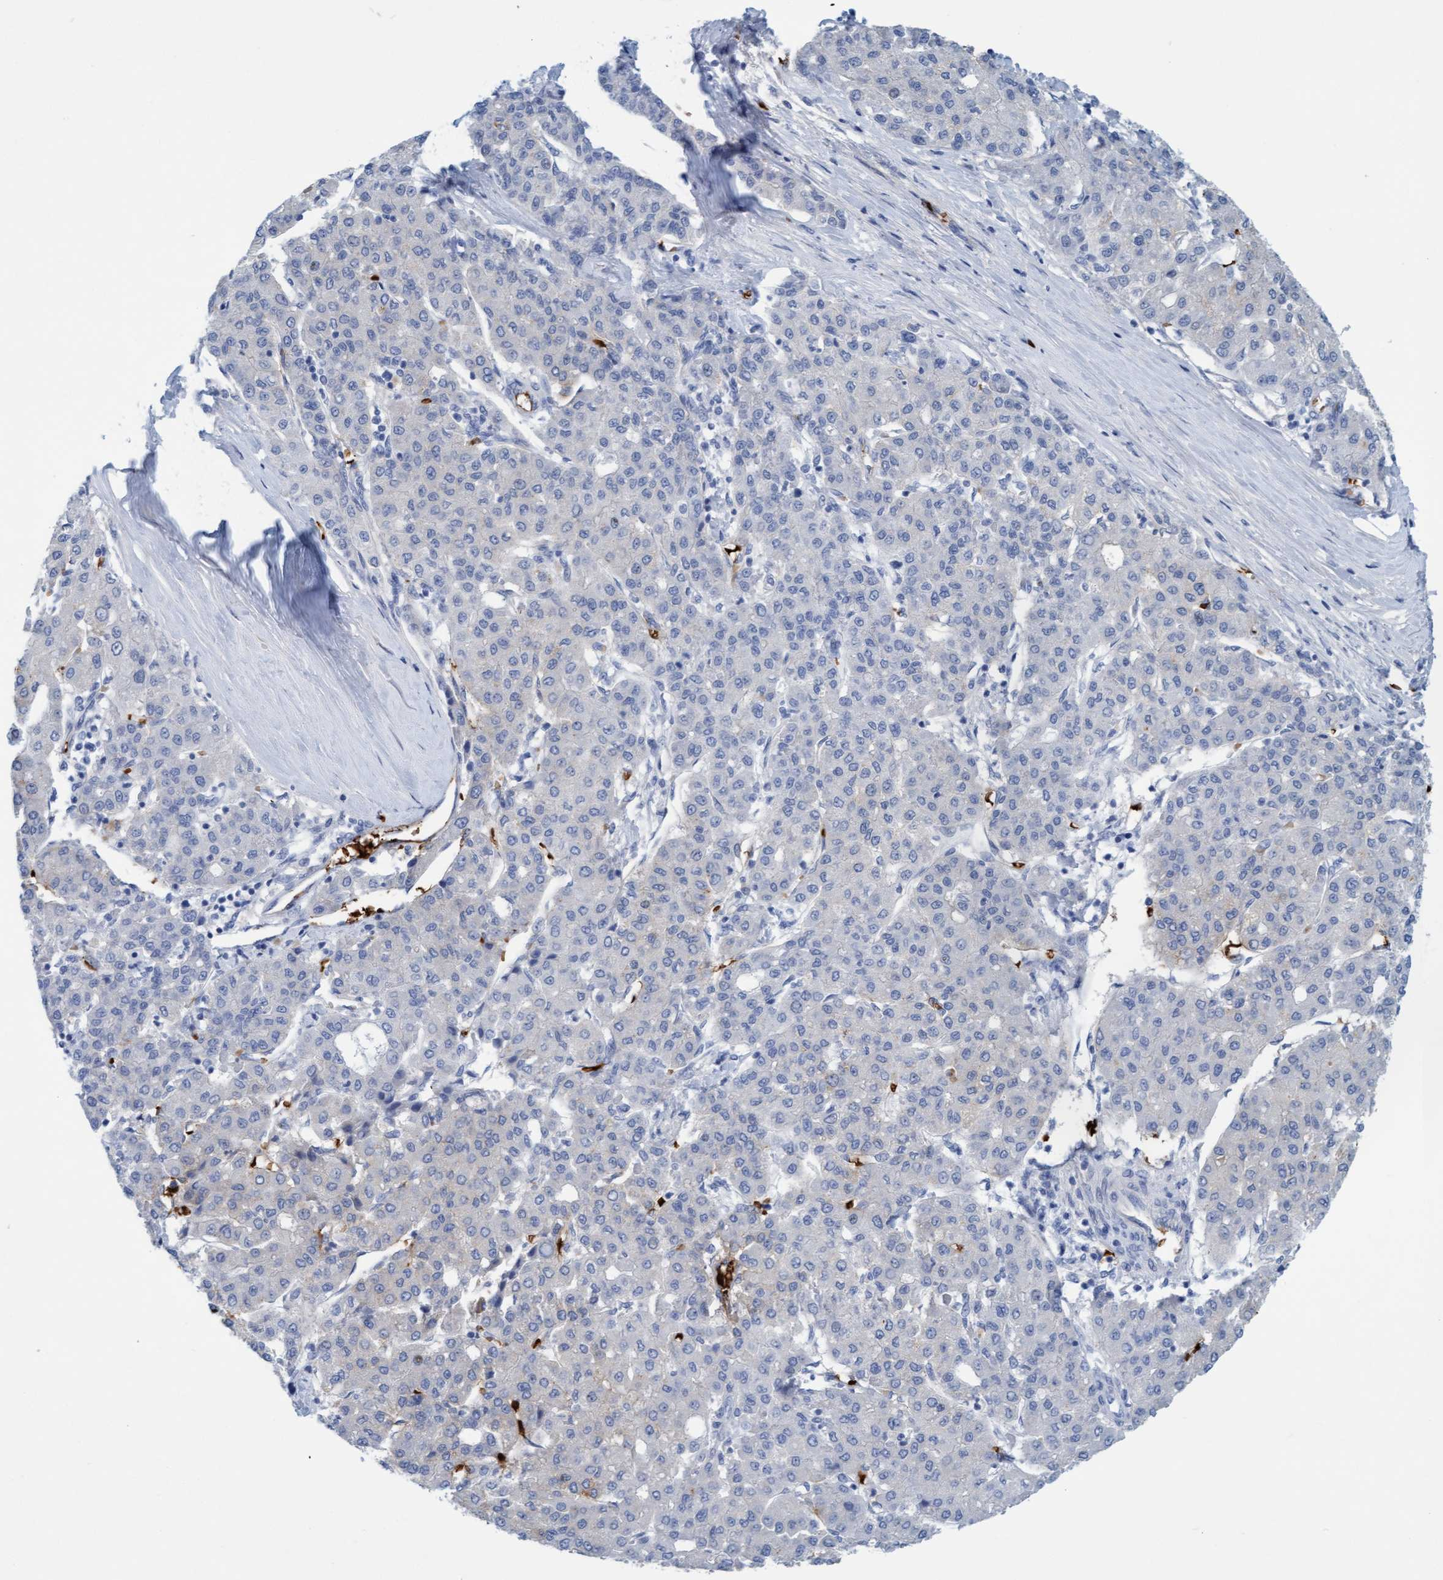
{"staining": {"intensity": "negative", "quantity": "none", "location": "none"}, "tissue": "liver cancer", "cell_type": "Tumor cells", "image_type": "cancer", "snomed": [{"axis": "morphology", "description": "Carcinoma, Hepatocellular, NOS"}, {"axis": "topography", "description": "Liver"}], "caption": "The image demonstrates no staining of tumor cells in liver cancer (hepatocellular carcinoma).", "gene": "P2RX5", "patient": {"sex": "male", "age": 65}}